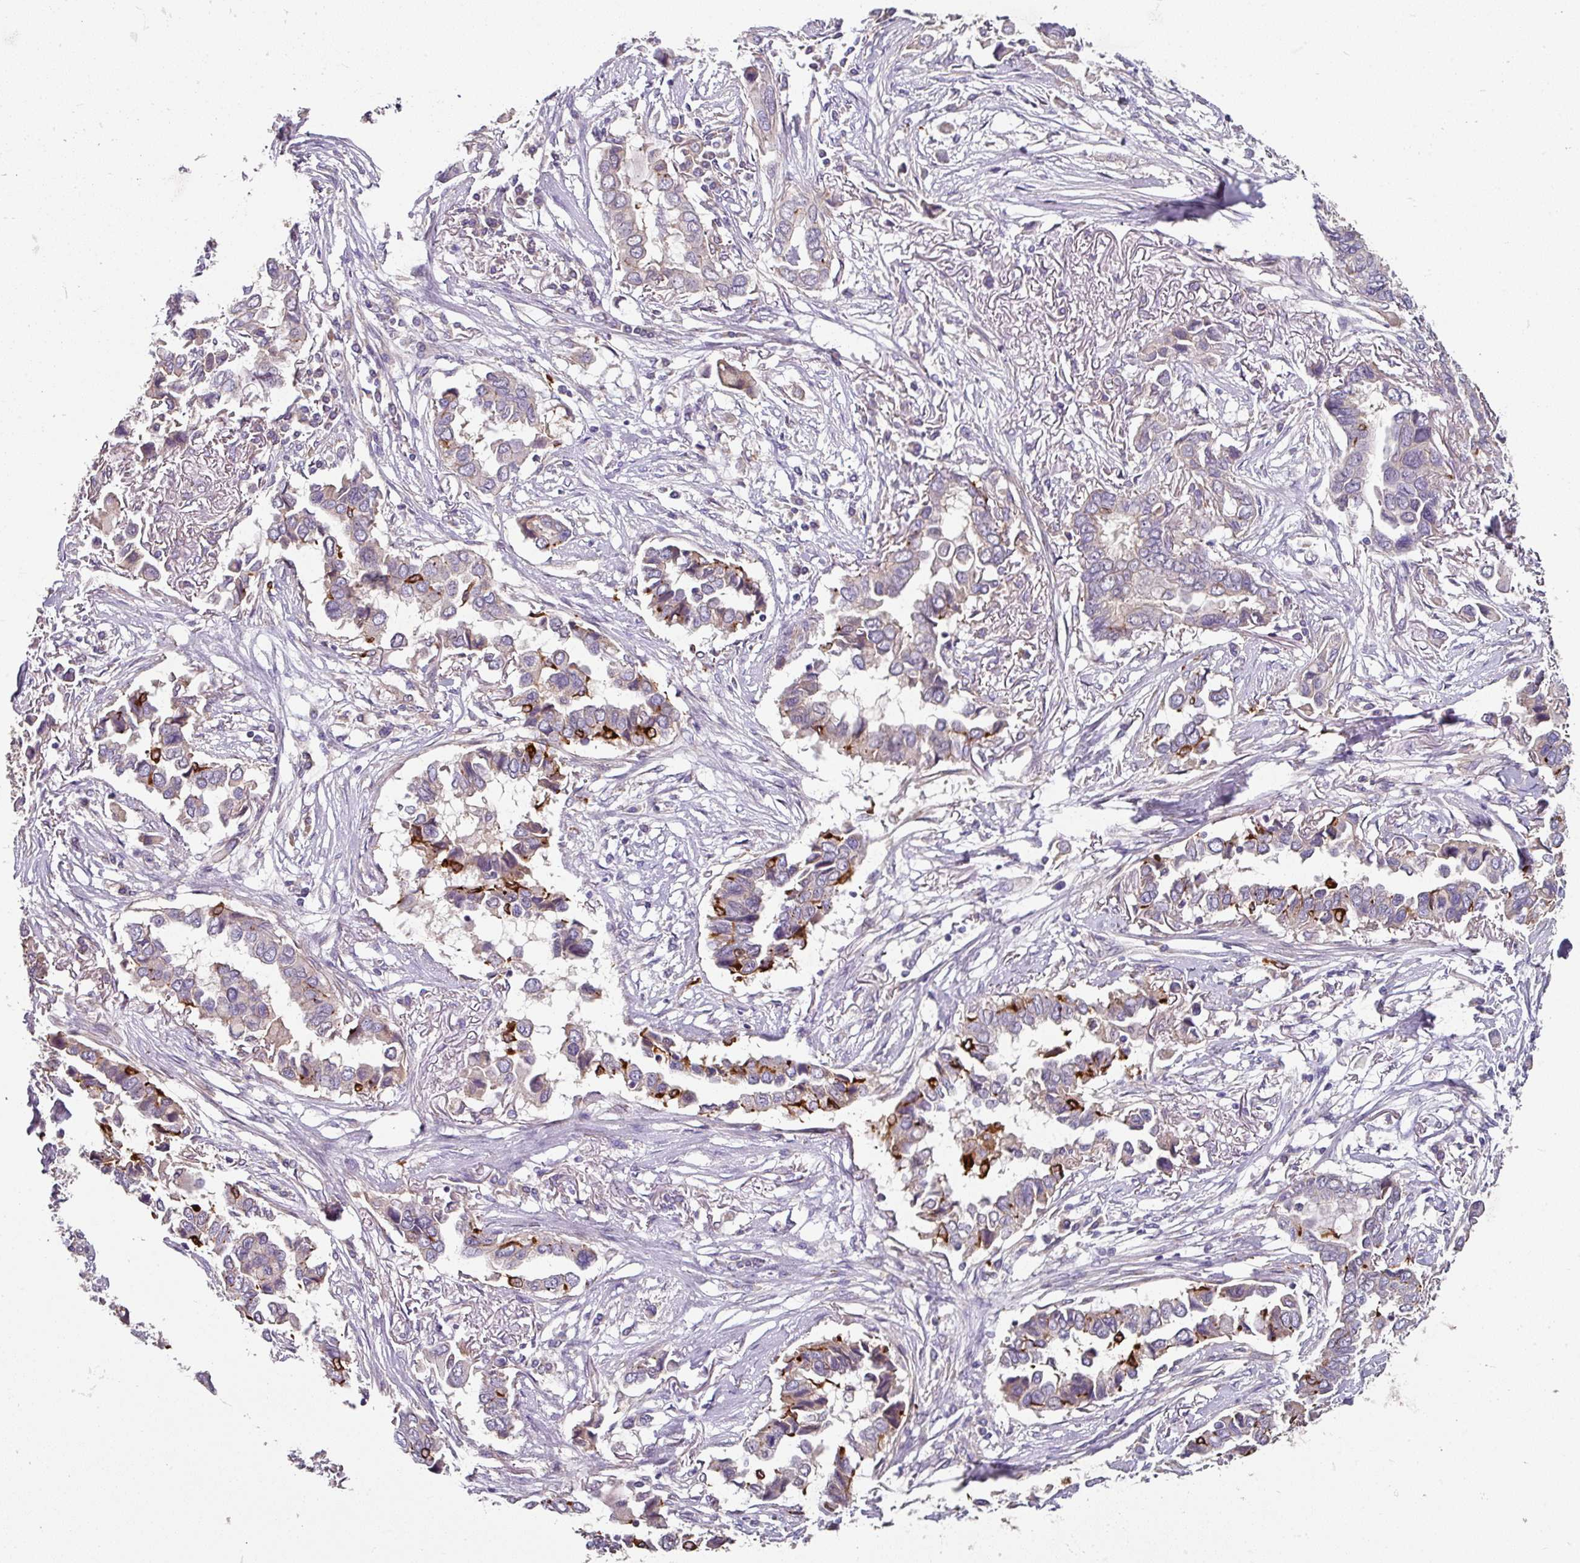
{"staining": {"intensity": "negative", "quantity": "none", "location": "none"}, "tissue": "lung cancer", "cell_type": "Tumor cells", "image_type": "cancer", "snomed": [{"axis": "morphology", "description": "Adenocarcinoma, NOS"}, {"axis": "topography", "description": "Lung"}], "caption": "Tumor cells are negative for protein expression in human adenocarcinoma (lung). (DAB immunohistochemistry (IHC) visualized using brightfield microscopy, high magnification).", "gene": "C4orf48", "patient": {"sex": "female", "age": 76}}